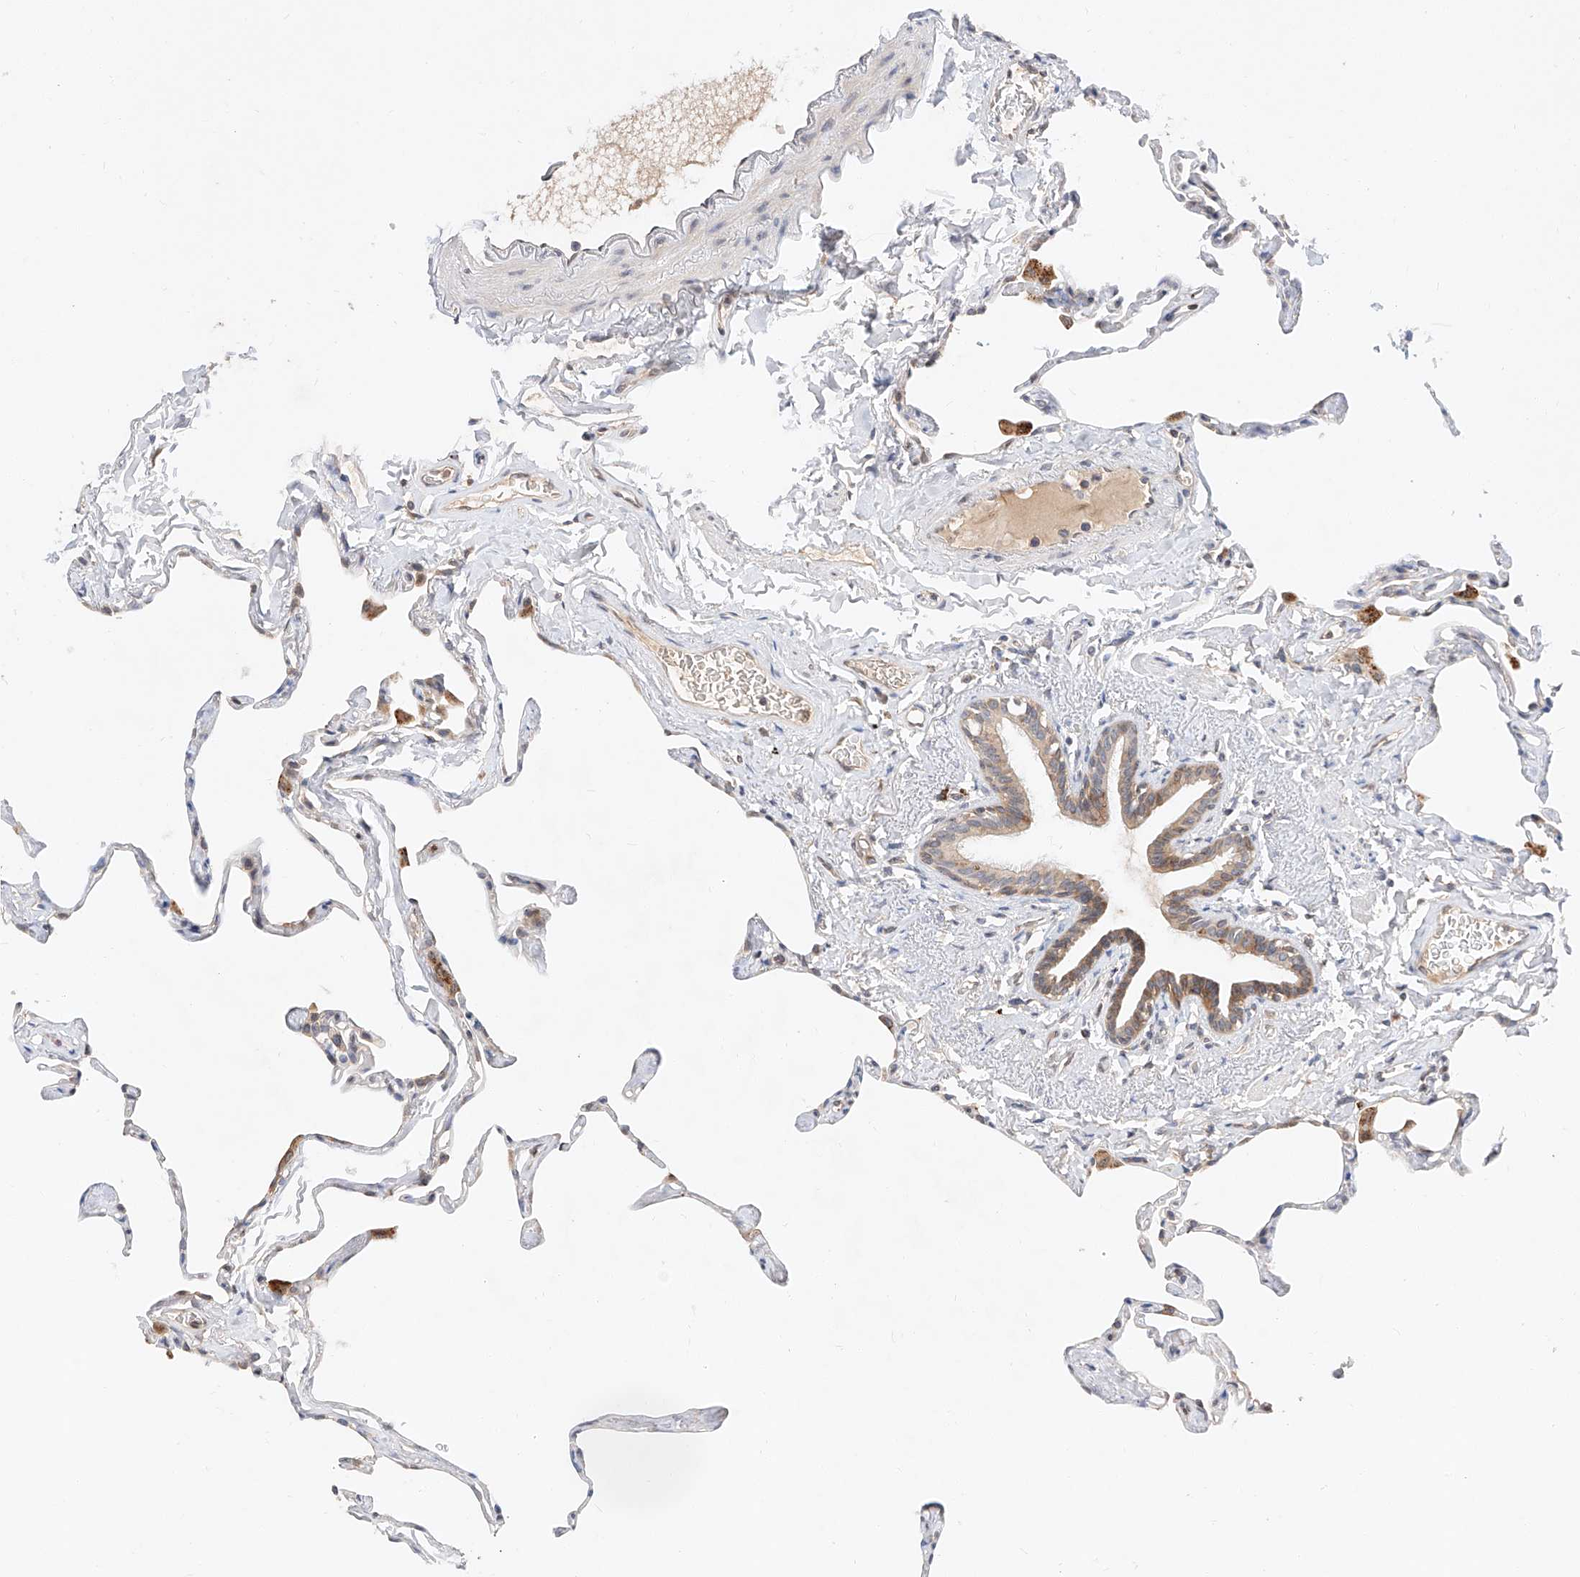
{"staining": {"intensity": "negative", "quantity": "none", "location": "none"}, "tissue": "lung", "cell_type": "Alveolar cells", "image_type": "normal", "snomed": [{"axis": "morphology", "description": "Normal tissue, NOS"}, {"axis": "topography", "description": "Lung"}], "caption": "Immunohistochemistry (IHC) photomicrograph of normal lung: lung stained with DAB displays no significant protein expression in alveolar cells.", "gene": "DIRAS3", "patient": {"sex": "male", "age": 65}}